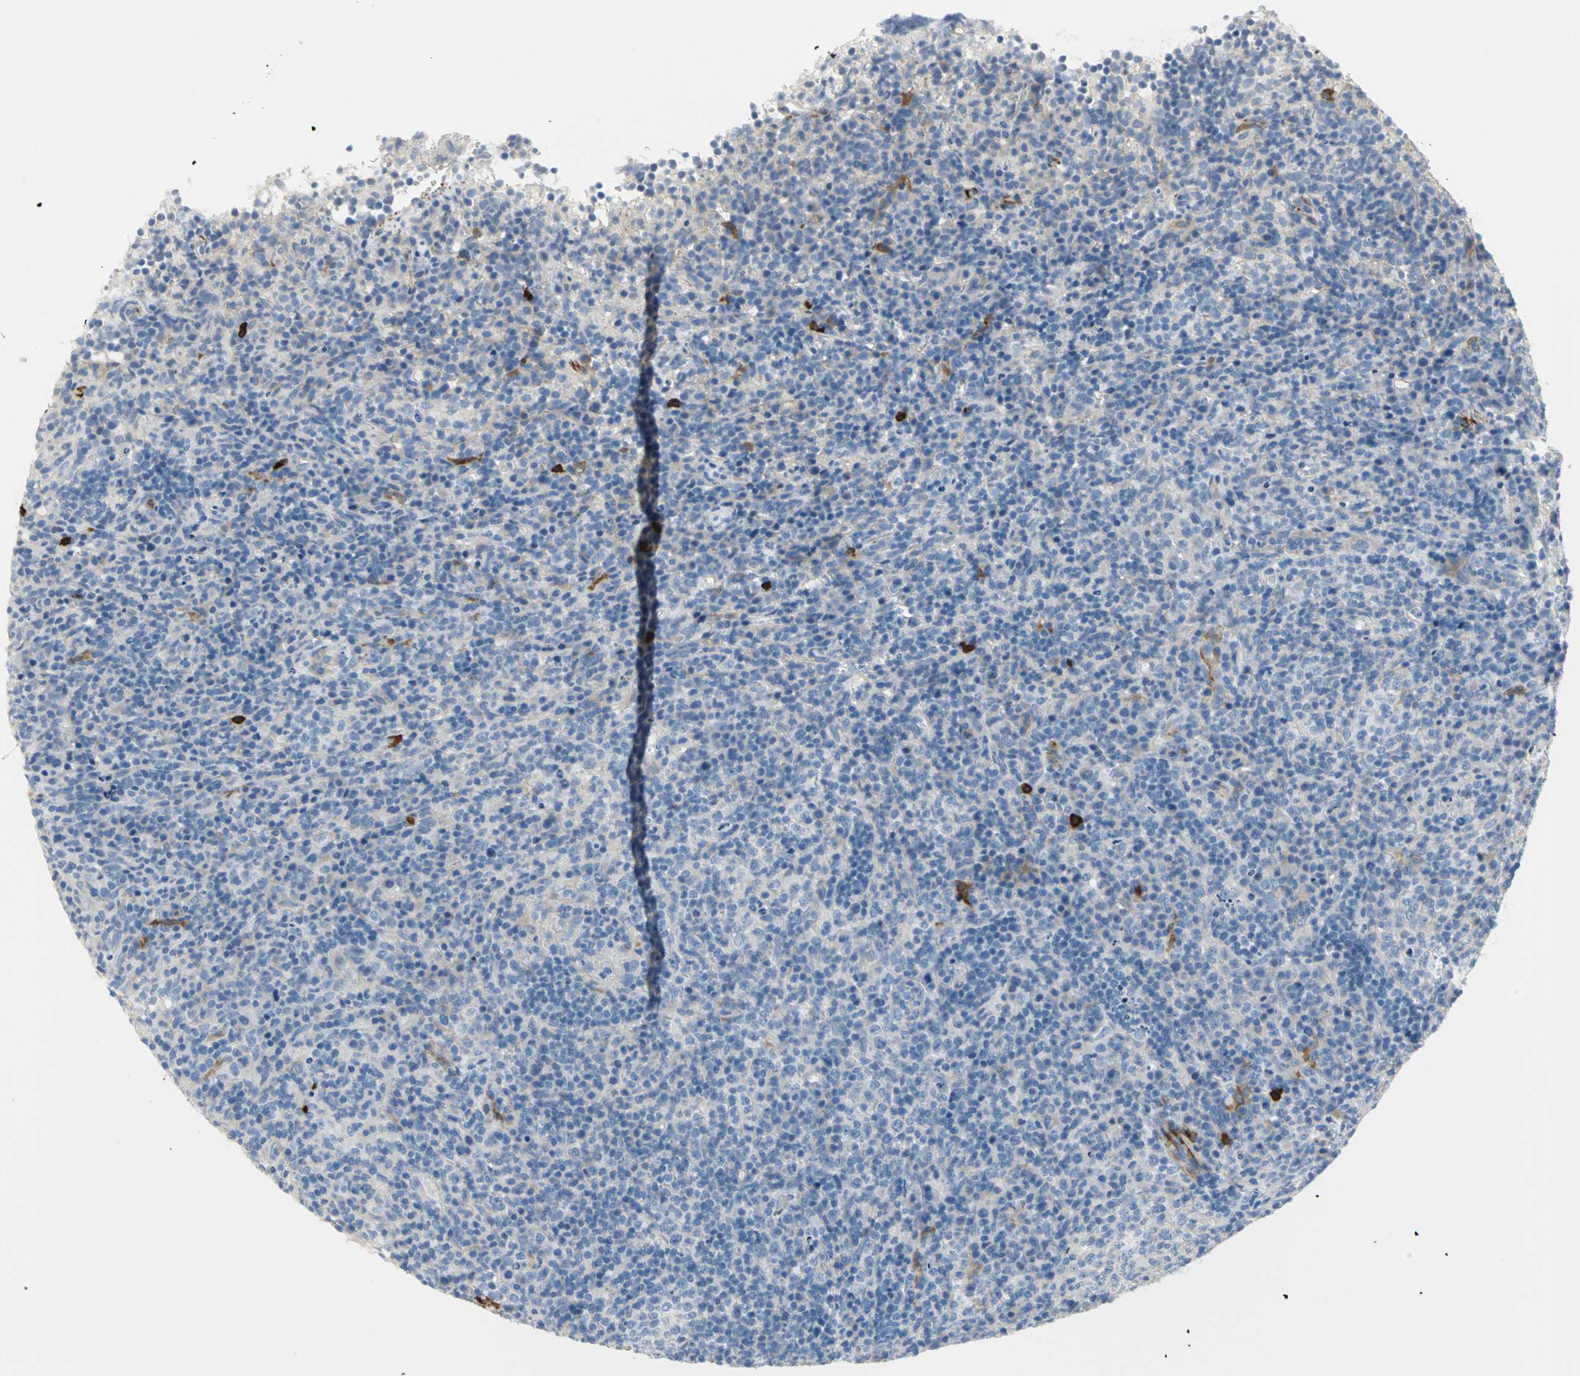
{"staining": {"intensity": "weak", "quantity": "<25%", "location": "cytoplasmic/membranous"}, "tissue": "lymphoma", "cell_type": "Tumor cells", "image_type": "cancer", "snomed": [{"axis": "morphology", "description": "Malignant lymphoma, non-Hodgkin's type, High grade"}, {"axis": "topography", "description": "Lymph node"}], "caption": "The IHC image has no significant expression in tumor cells of lymphoma tissue. (DAB IHC visualized using brightfield microscopy, high magnification).", "gene": "ALOX15", "patient": {"sex": "female", "age": 76}}